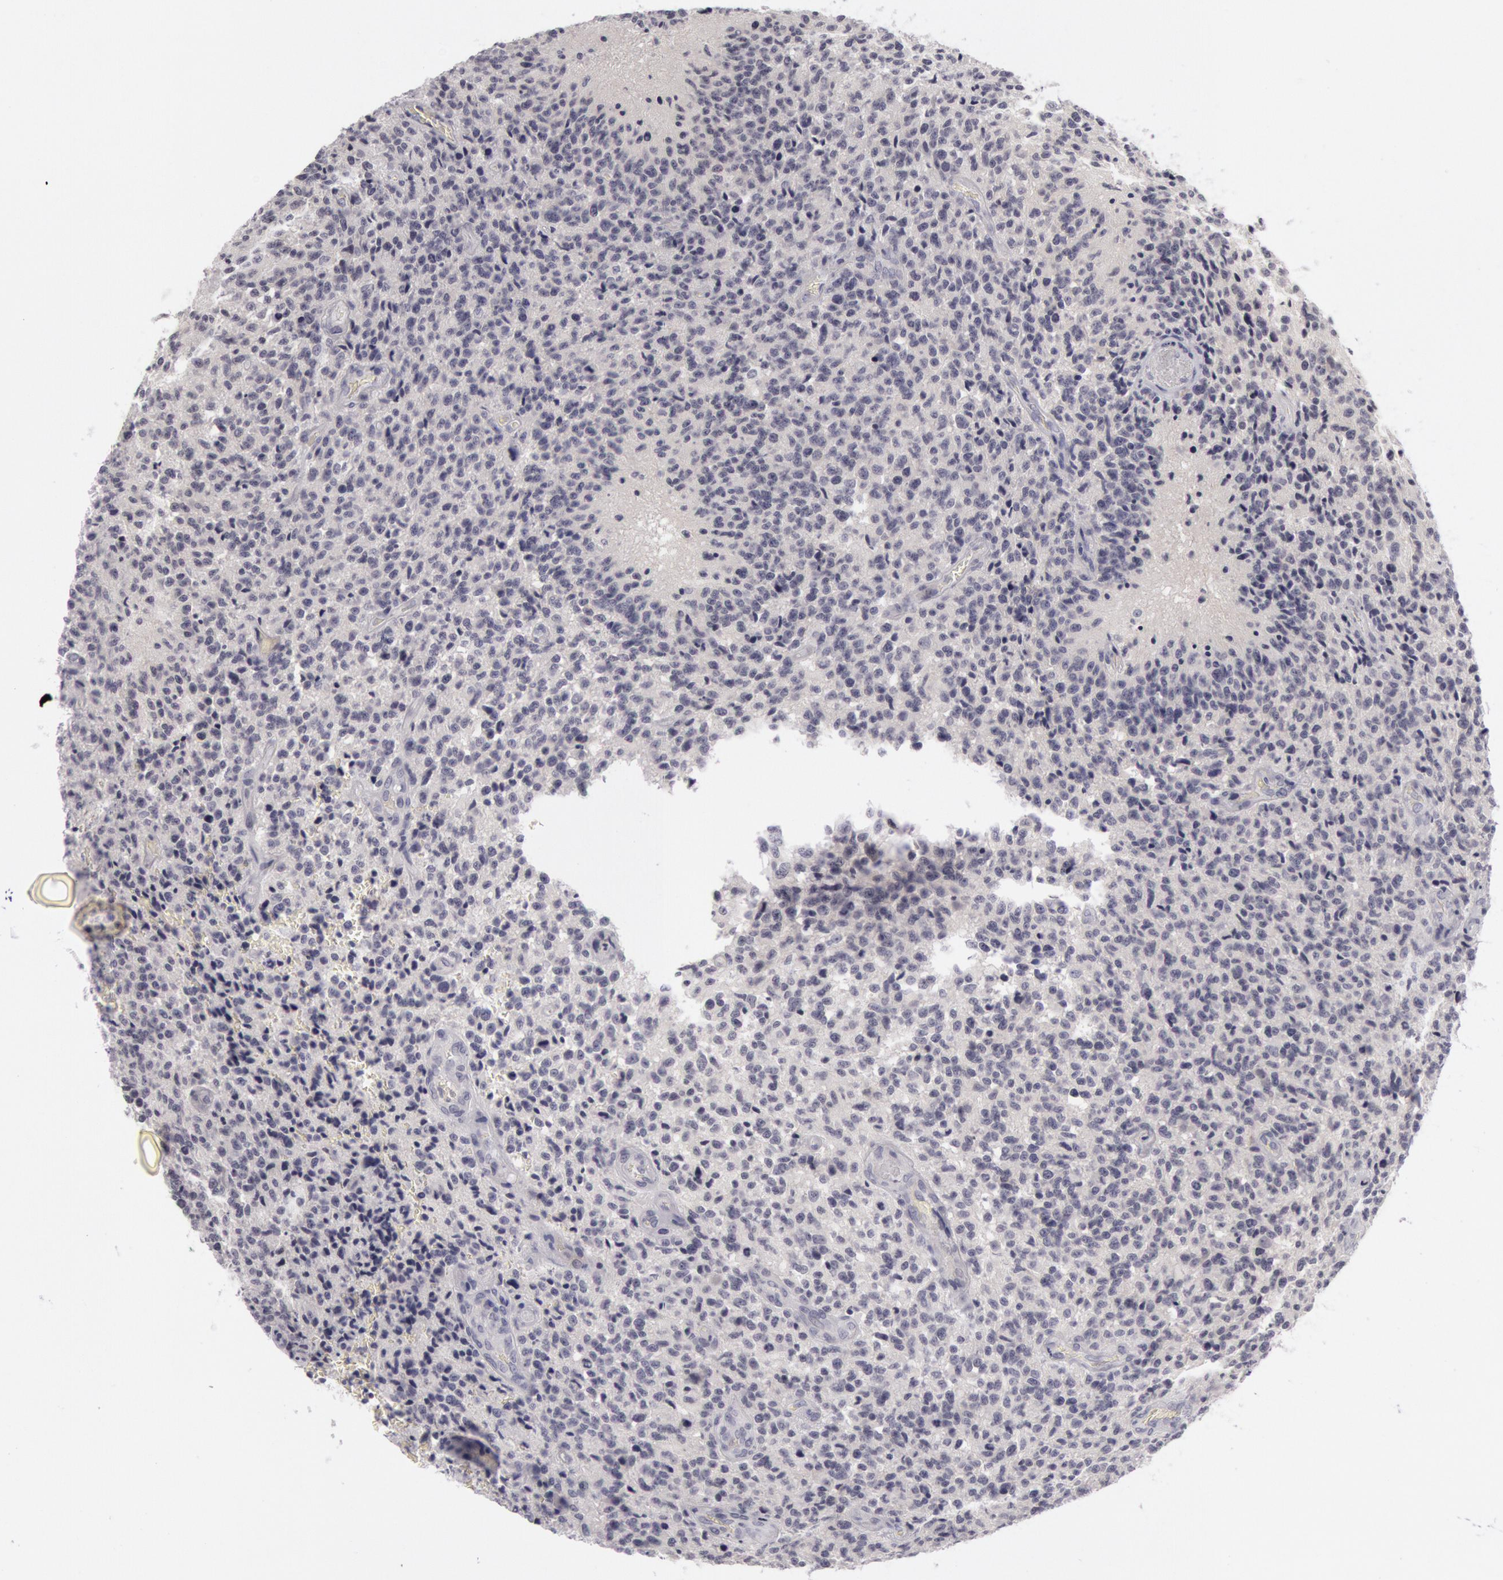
{"staining": {"intensity": "negative", "quantity": "none", "location": "none"}, "tissue": "glioma", "cell_type": "Tumor cells", "image_type": "cancer", "snomed": [{"axis": "morphology", "description": "Glioma, malignant, High grade"}, {"axis": "topography", "description": "Brain"}], "caption": "This is an immunohistochemistry image of glioma. There is no positivity in tumor cells.", "gene": "KRT16", "patient": {"sex": "male", "age": 36}}